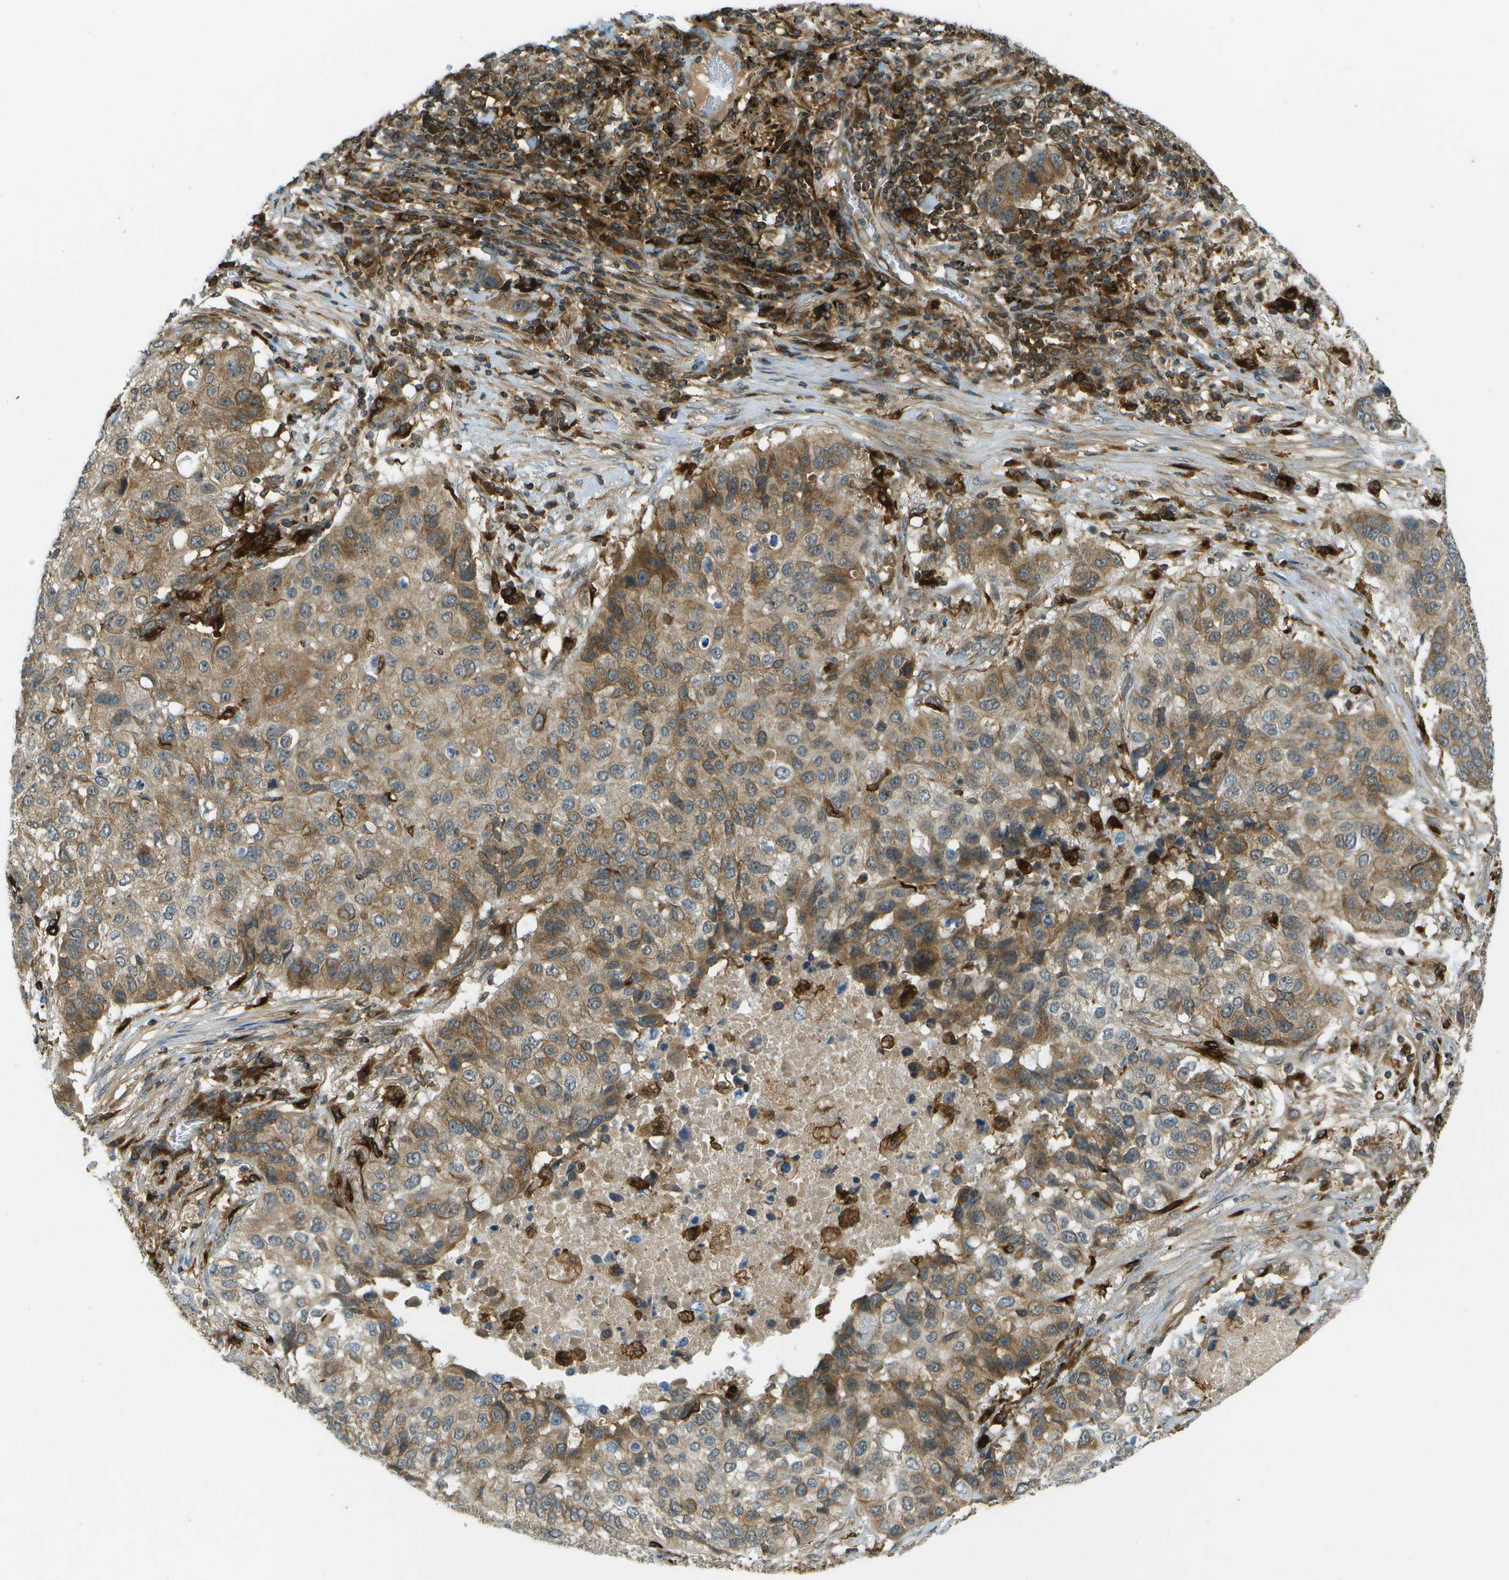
{"staining": {"intensity": "weak", "quantity": ">75%", "location": "cytoplasmic/membranous"}, "tissue": "lung cancer", "cell_type": "Tumor cells", "image_type": "cancer", "snomed": [{"axis": "morphology", "description": "Squamous cell carcinoma, NOS"}, {"axis": "topography", "description": "Lung"}], "caption": "There is low levels of weak cytoplasmic/membranous expression in tumor cells of lung cancer (squamous cell carcinoma), as demonstrated by immunohistochemical staining (brown color).", "gene": "TMTC1", "patient": {"sex": "male", "age": 57}}